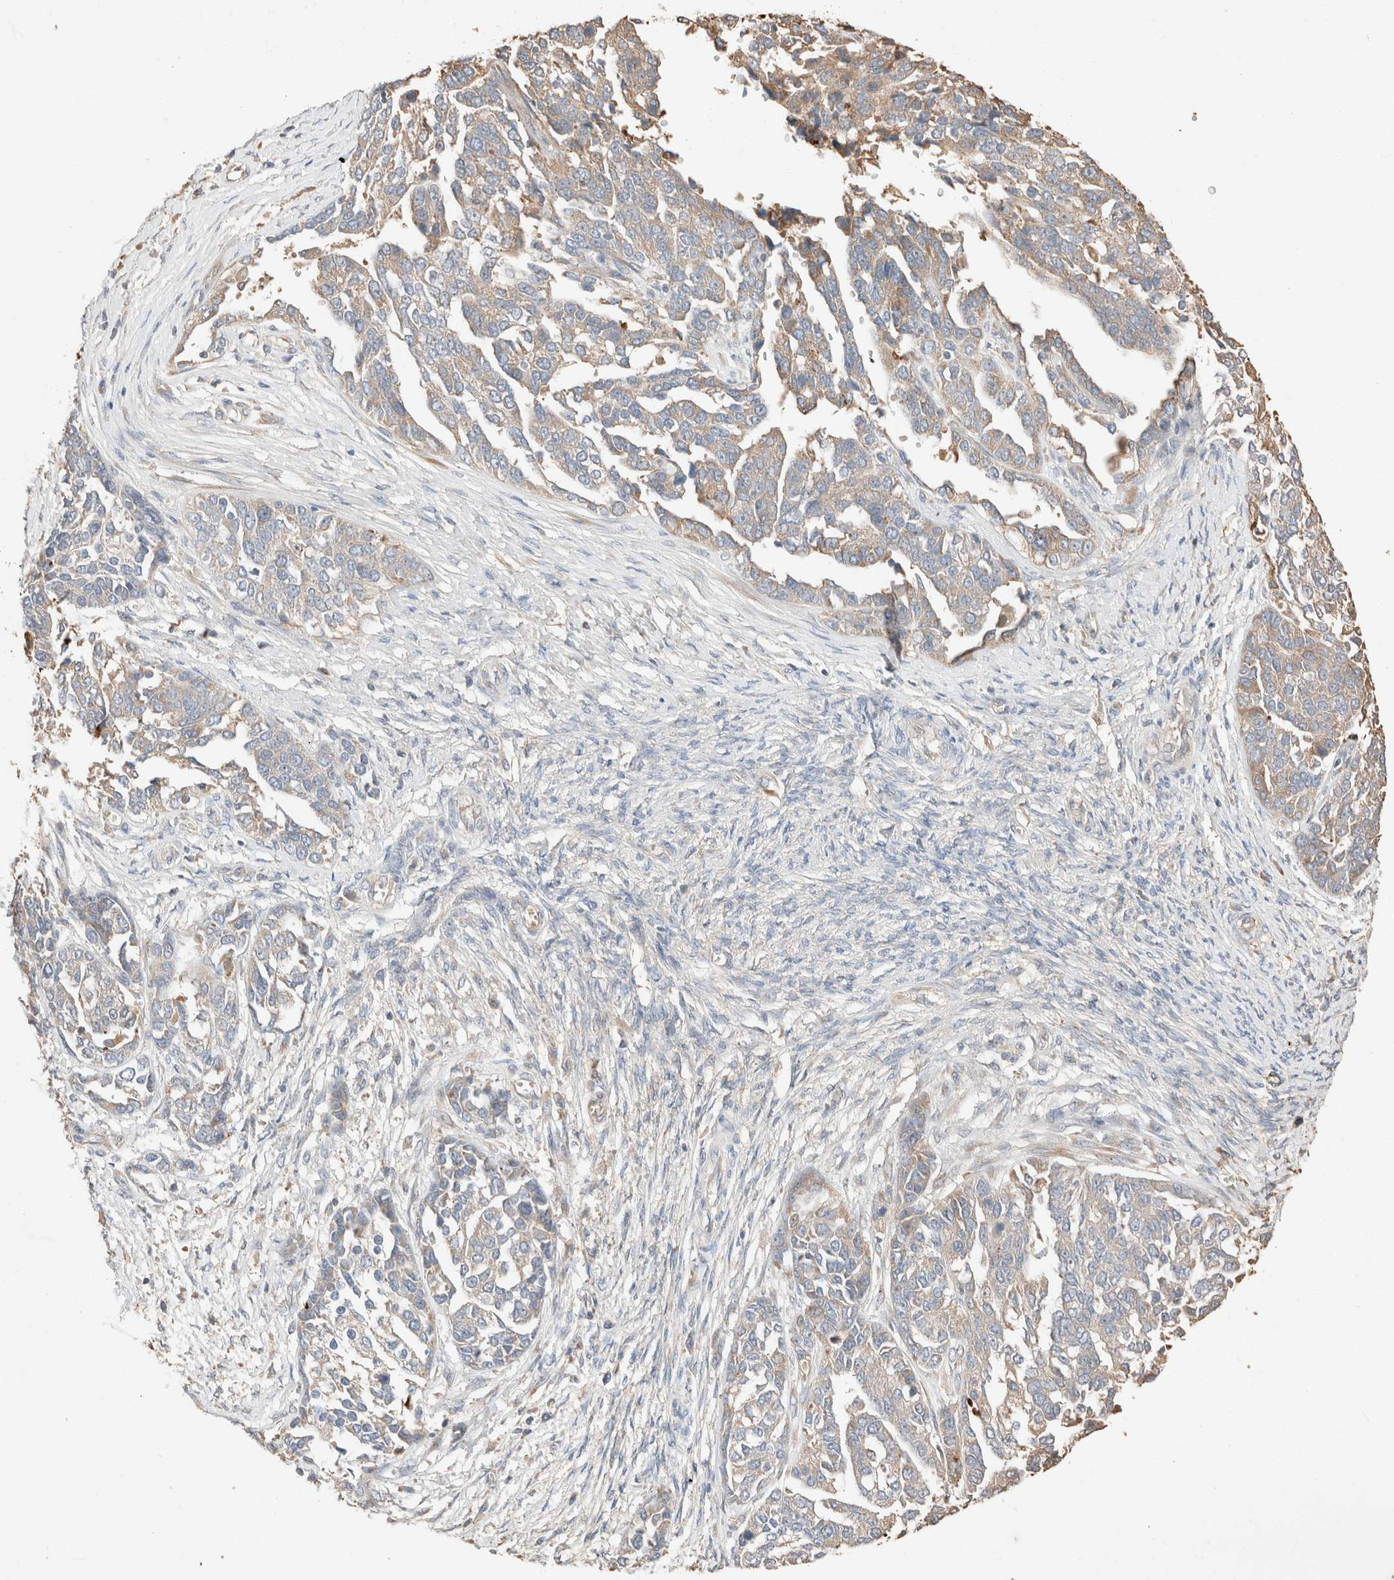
{"staining": {"intensity": "weak", "quantity": ">75%", "location": "cytoplasmic/membranous"}, "tissue": "ovarian cancer", "cell_type": "Tumor cells", "image_type": "cancer", "snomed": [{"axis": "morphology", "description": "Cystadenocarcinoma, serous, NOS"}, {"axis": "topography", "description": "Ovary"}], "caption": "A micrograph showing weak cytoplasmic/membranous expression in approximately >75% of tumor cells in ovarian cancer (serous cystadenocarcinoma), as visualized by brown immunohistochemical staining.", "gene": "TUBD1", "patient": {"sex": "female", "age": 44}}